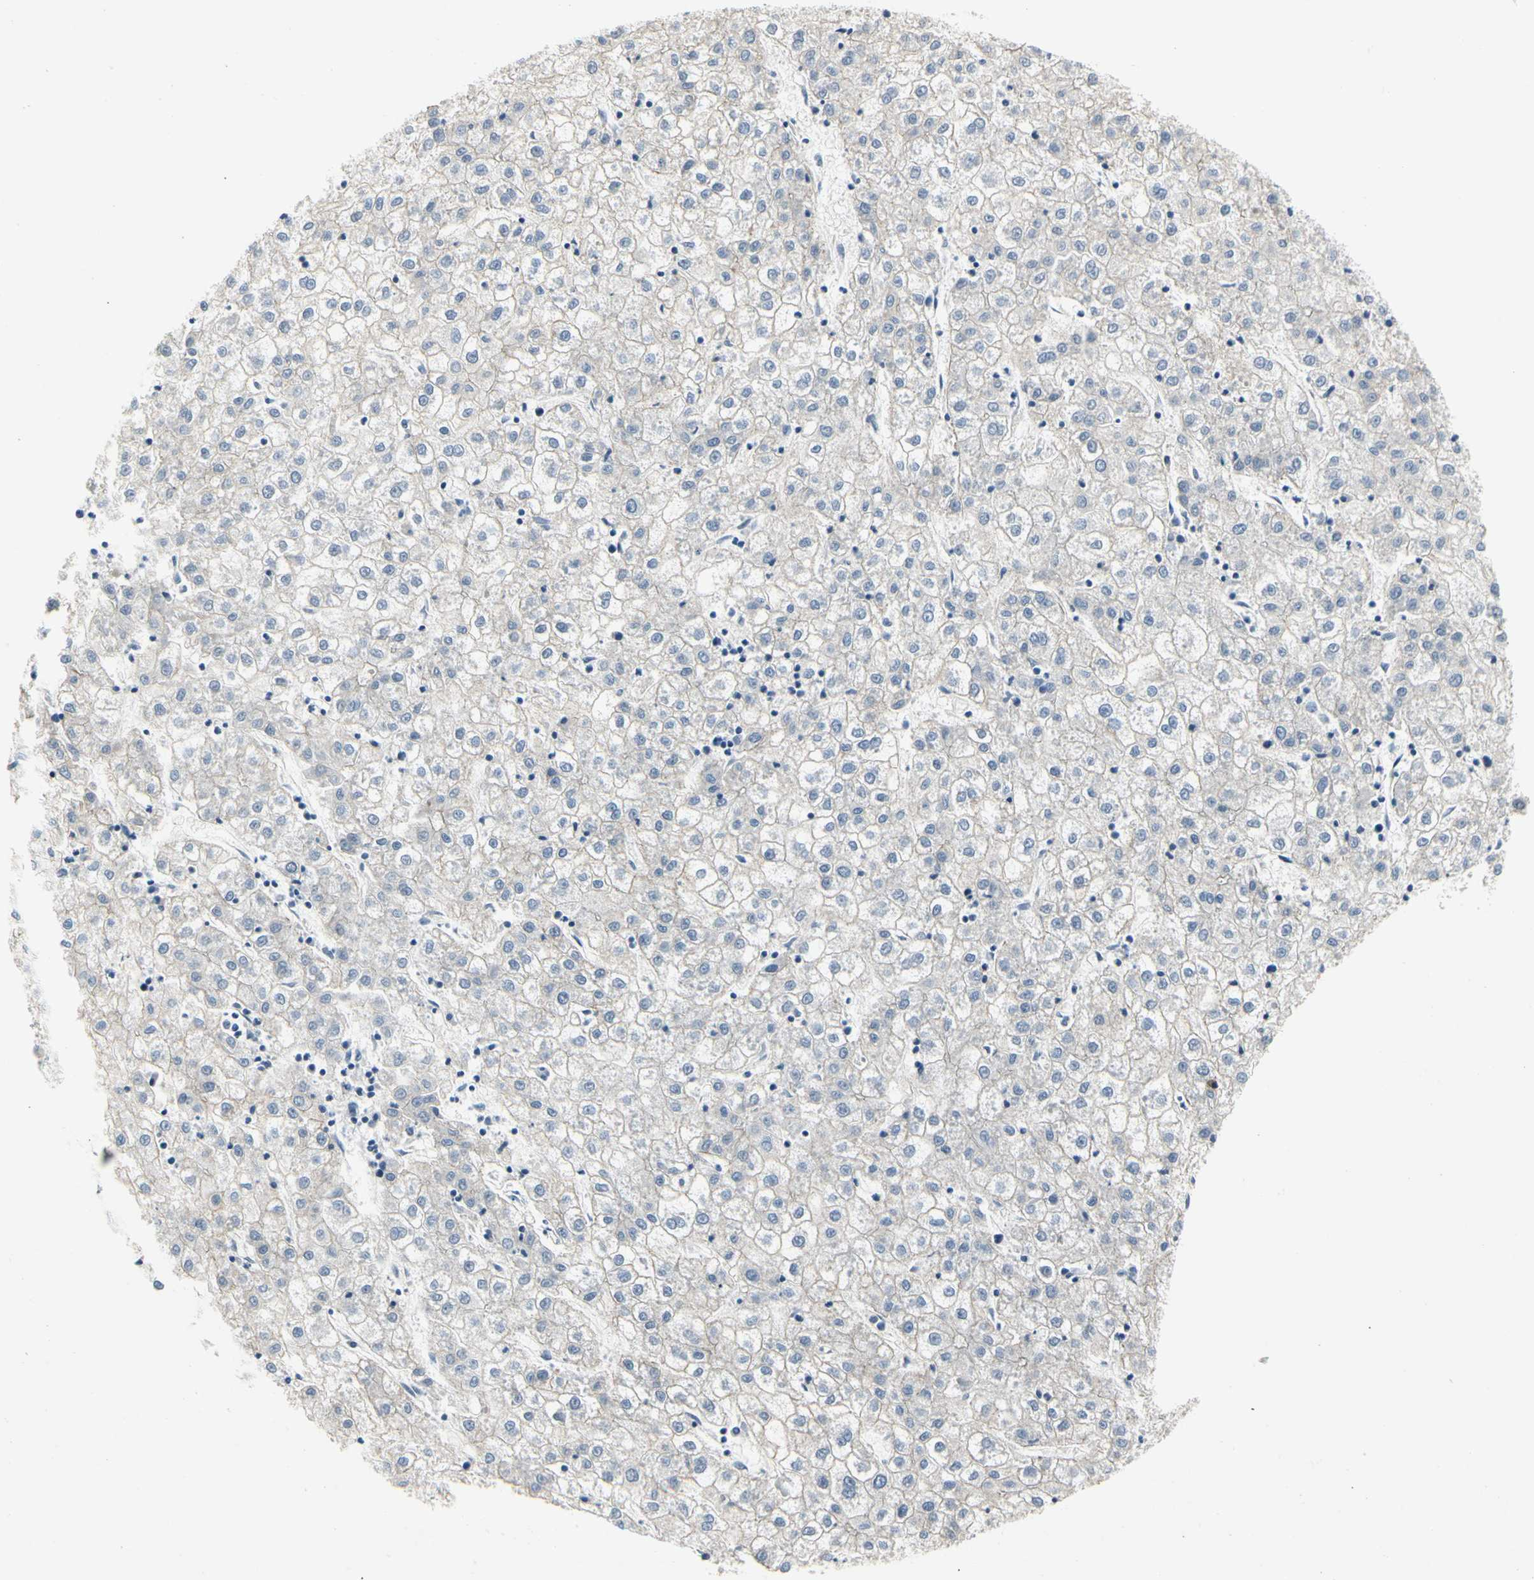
{"staining": {"intensity": "negative", "quantity": "none", "location": "none"}, "tissue": "liver cancer", "cell_type": "Tumor cells", "image_type": "cancer", "snomed": [{"axis": "morphology", "description": "Carcinoma, Hepatocellular, NOS"}, {"axis": "topography", "description": "Liver"}], "caption": "Liver cancer (hepatocellular carcinoma) was stained to show a protein in brown. There is no significant positivity in tumor cells.", "gene": "LGR6", "patient": {"sex": "male", "age": 72}}